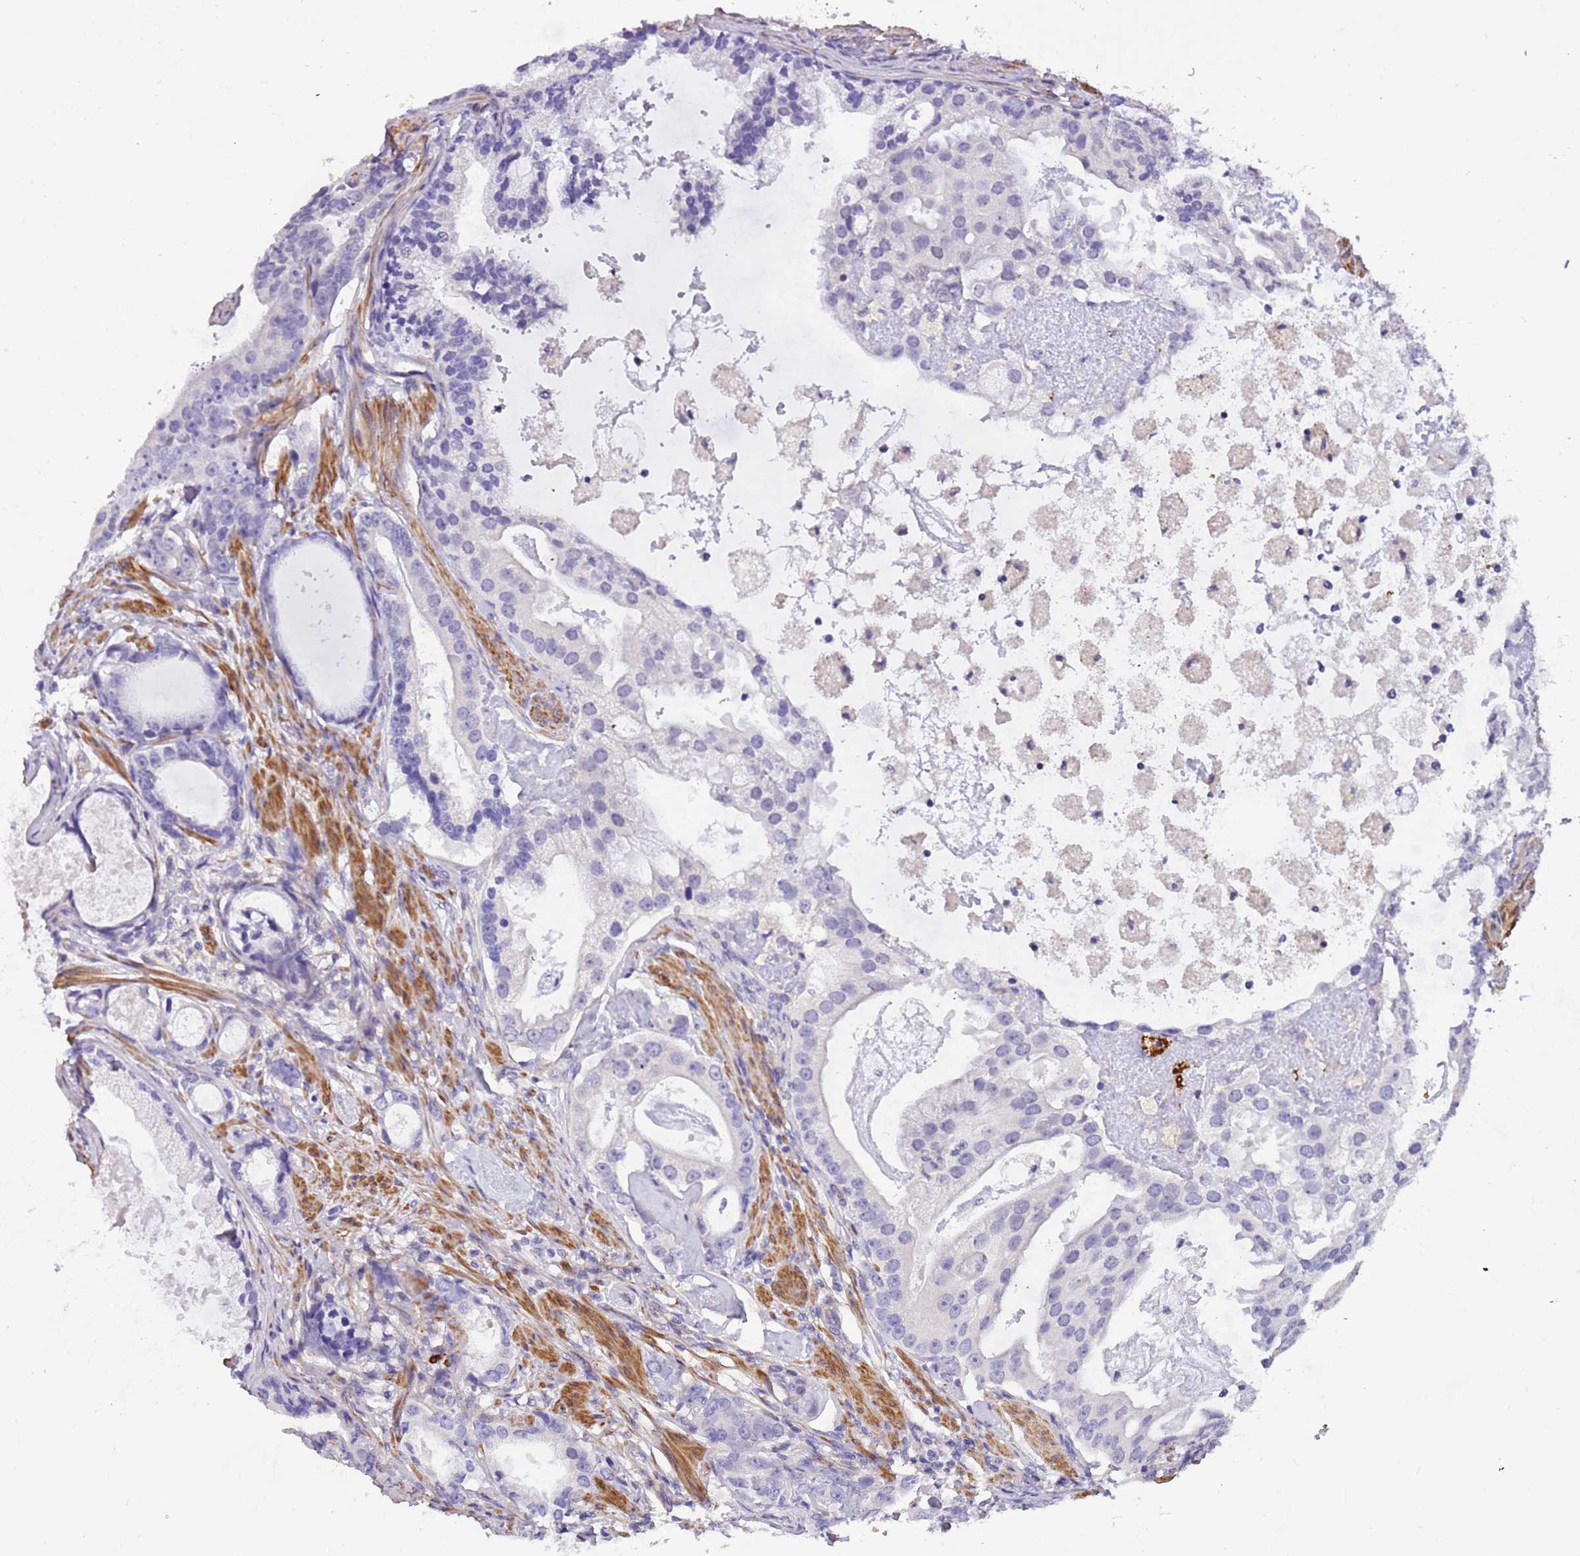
{"staining": {"intensity": "negative", "quantity": "none", "location": "none"}, "tissue": "prostate cancer", "cell_type": "Tumor cells", "image_type": "cancer", "snomed": [{"axis": "morphology", "description": "Adenocarcinoma, Low grade"}, {"axis": "topography", "description": "Prostate"}], "caption": "A high-resolution micrograph shows immunohistochemistry staining of prostate cancer (adenocarcinoma (low-grade)), which exhibits no significant expression in tumor cells.", "gene": "PCGF2", "patient": {"sex": "male", "age": 71}}